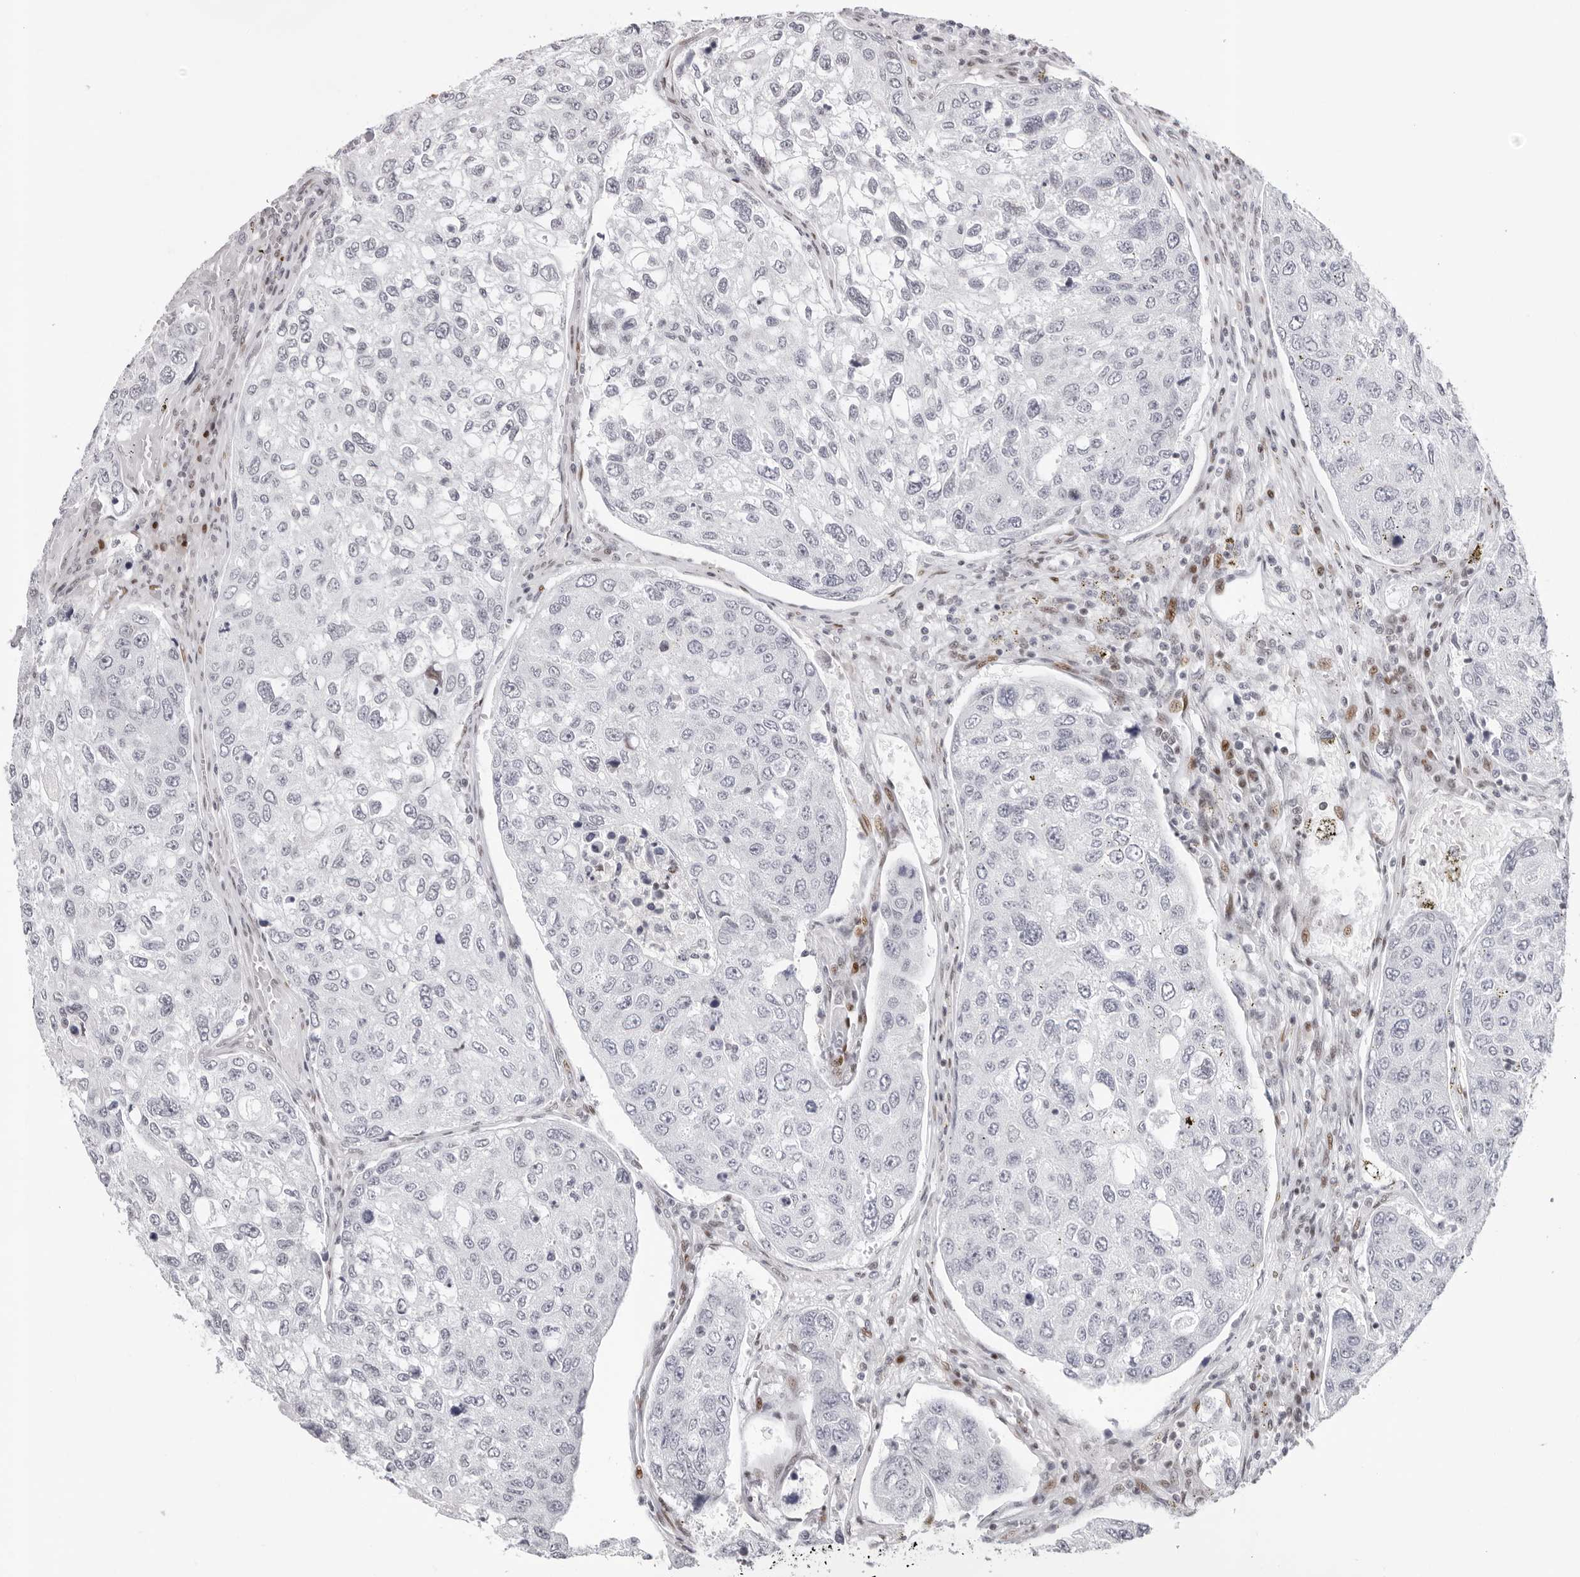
{"staining": {"intensity": "negative", "quantity": "none", "location": "none"}, "tissue": "urothelial cancer", "cell_type": "Tumor cells", "image_type": "cancer", "snomed": [{"axis": "morphology", "description": "Urothelial carcinoma, High grade"}, {"axis": "topography", "description": "Lymph node"}, {"axis": "topography", "description": "Urinary bladder"}], "caption": "Protein analysis of urothelial carcinoma (high-grade) exhibits no significant staining in tumor cells.", "gene": "NTPCR", "patient": {"sex": "male", "age": 51}}